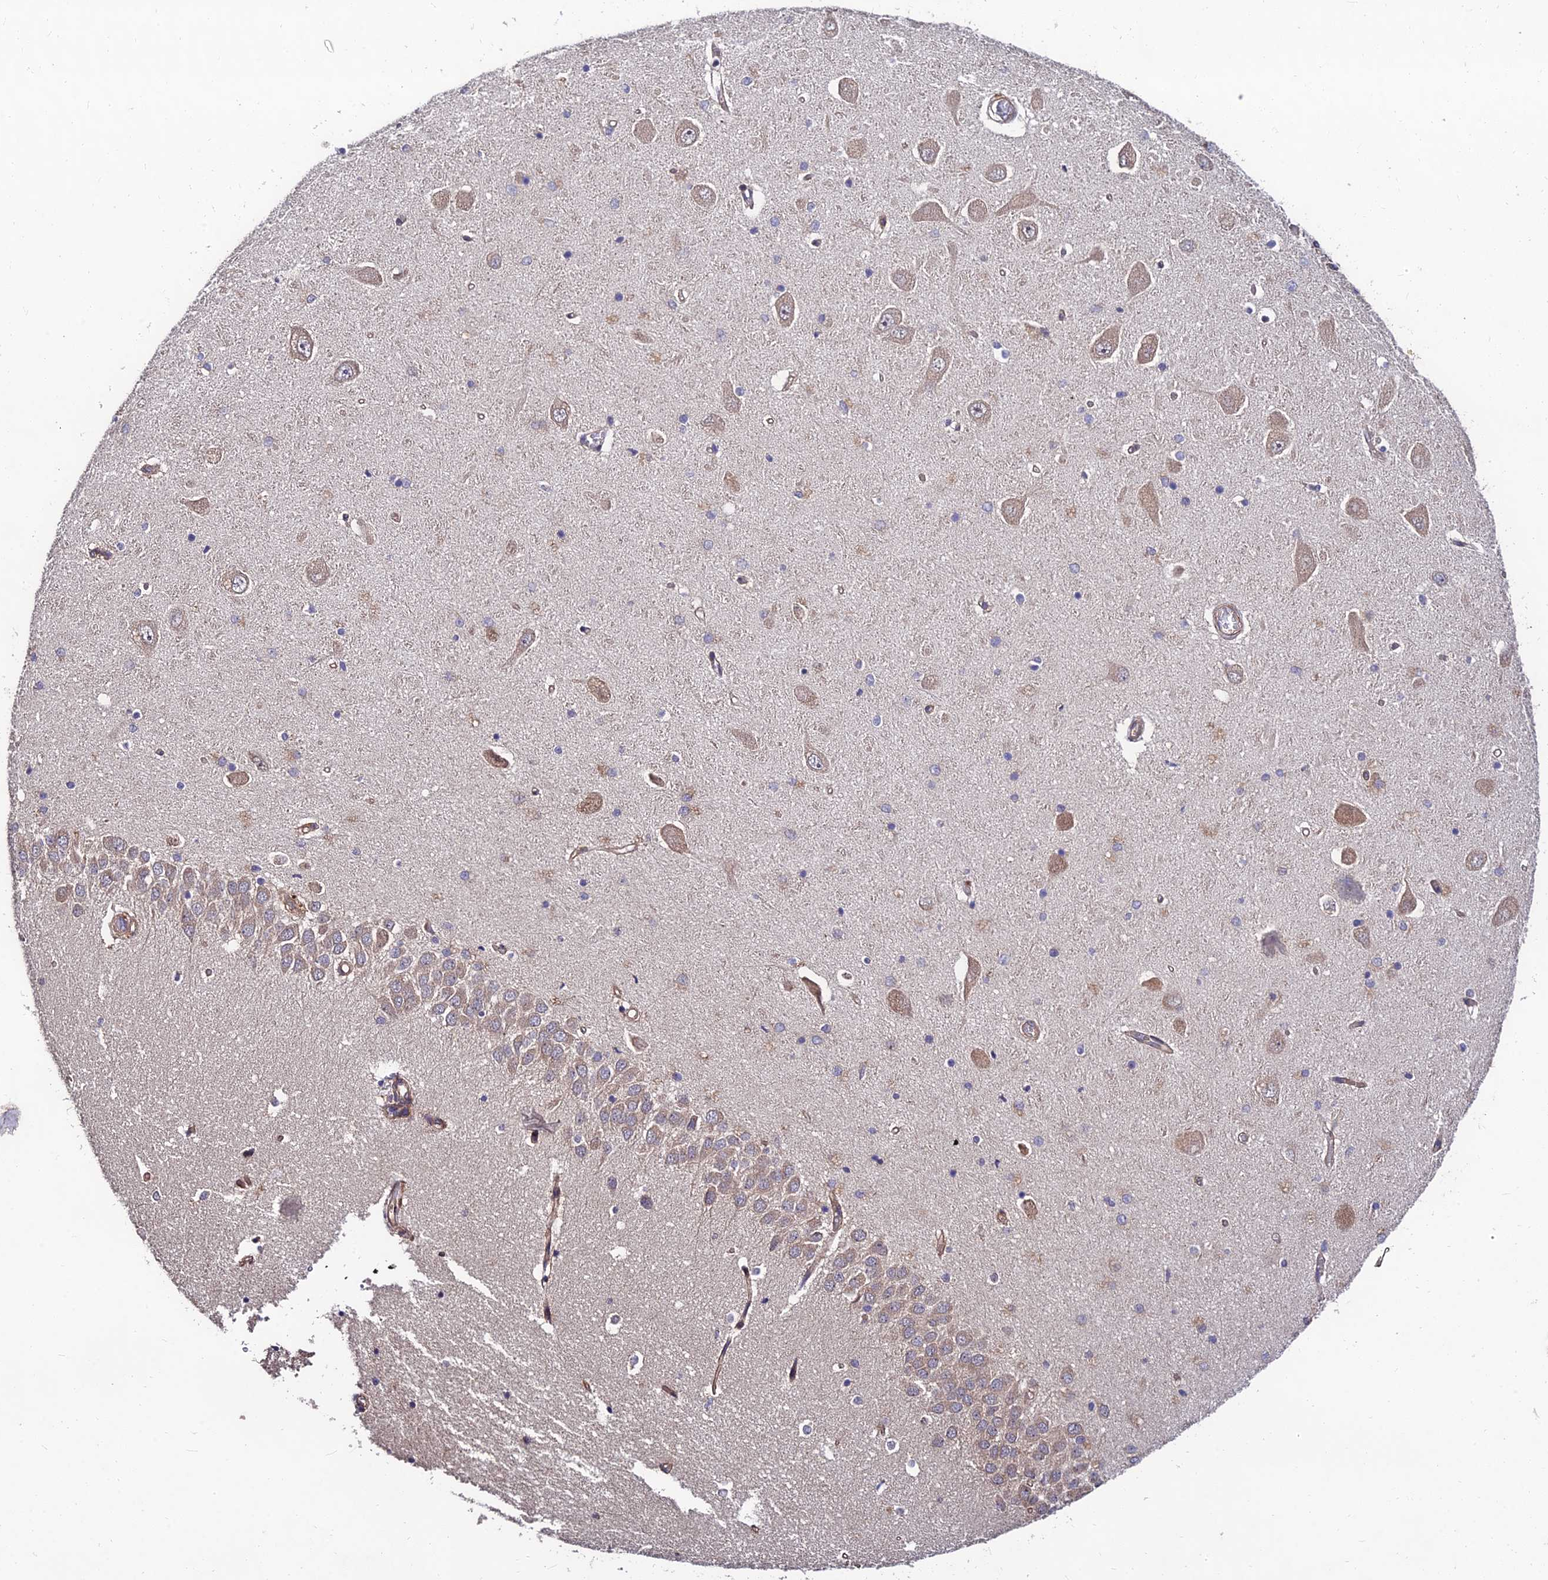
{"staining": {"intensity": "weak", "quantity": "<25%", "location": "cytoplasmic/membranous"}, "tissue": "hippocampus", "cell_type": "Glial cells", "image_type": "normal", "snomed": [{"axis": "morphology", "description": "Normal tissue, NOS"}, {"axis": "topography", "description": "Hippocampus"}], "caption": "This is a micrograph of immunohistochemistry staining of normal hippocampus, which shows no expression in glial cells.", "gene": "MKKS", "patient": {"sex": "male", "age": 45}}